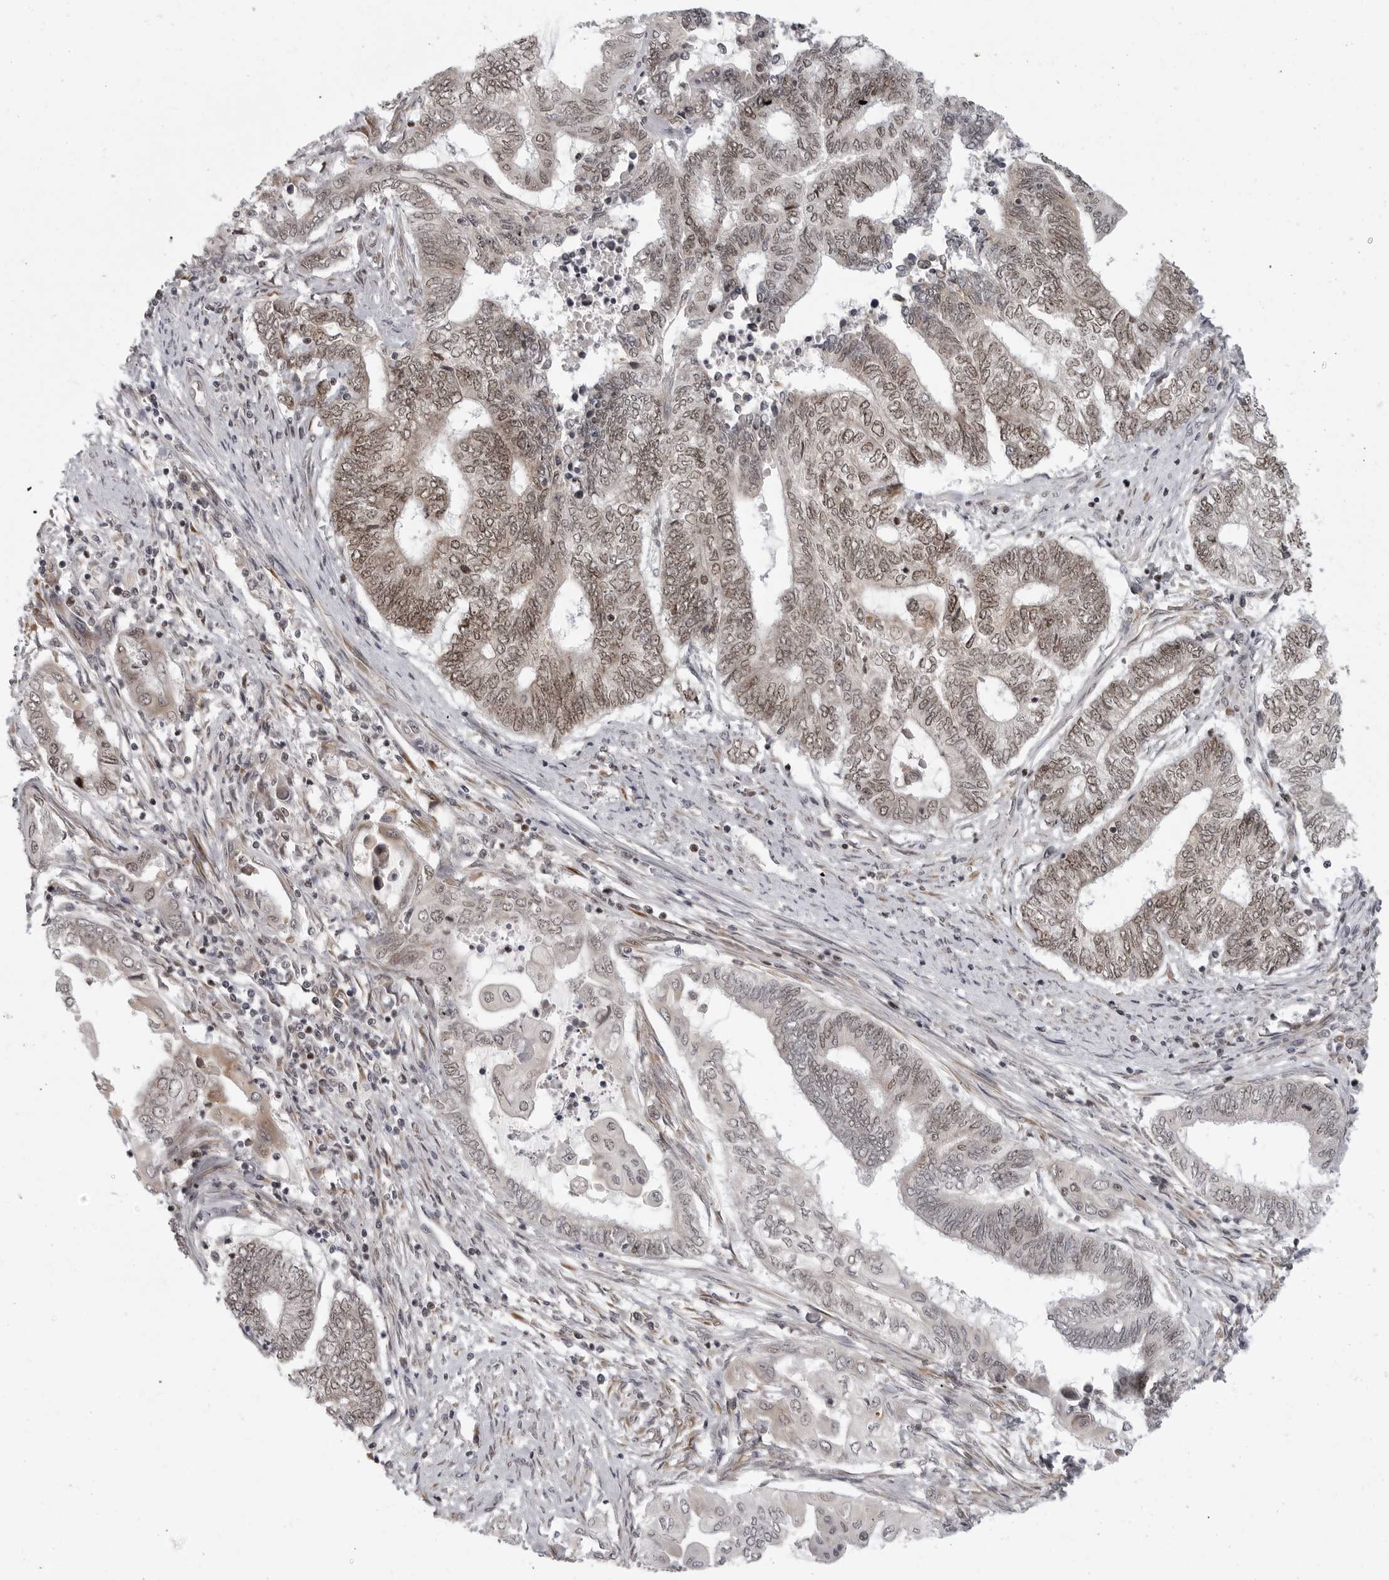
{"staining": {"intensity": "weak", "quantity": "25%-75%", "location": "nuclear"}, "tissue": "endometrial cancer", "cell_type": "Tumor cells", "image_type": "cancer", "snomed": [{"axis": "morphology", "description": "Adenocarcinoma, NOS"}, {"axis": "topography", "description": "Uterus"}, {"axis": "topography", "description": "Endometrium"}], "caption": "Endometrial adenocarcinoma tissue exhibits weak nuclear positivity in approximately 25%-75% of tumor cells, visualized by immunohistochemistry.", "gene": "PRDM10", "patient": {"sex": "female", "age": 70}}